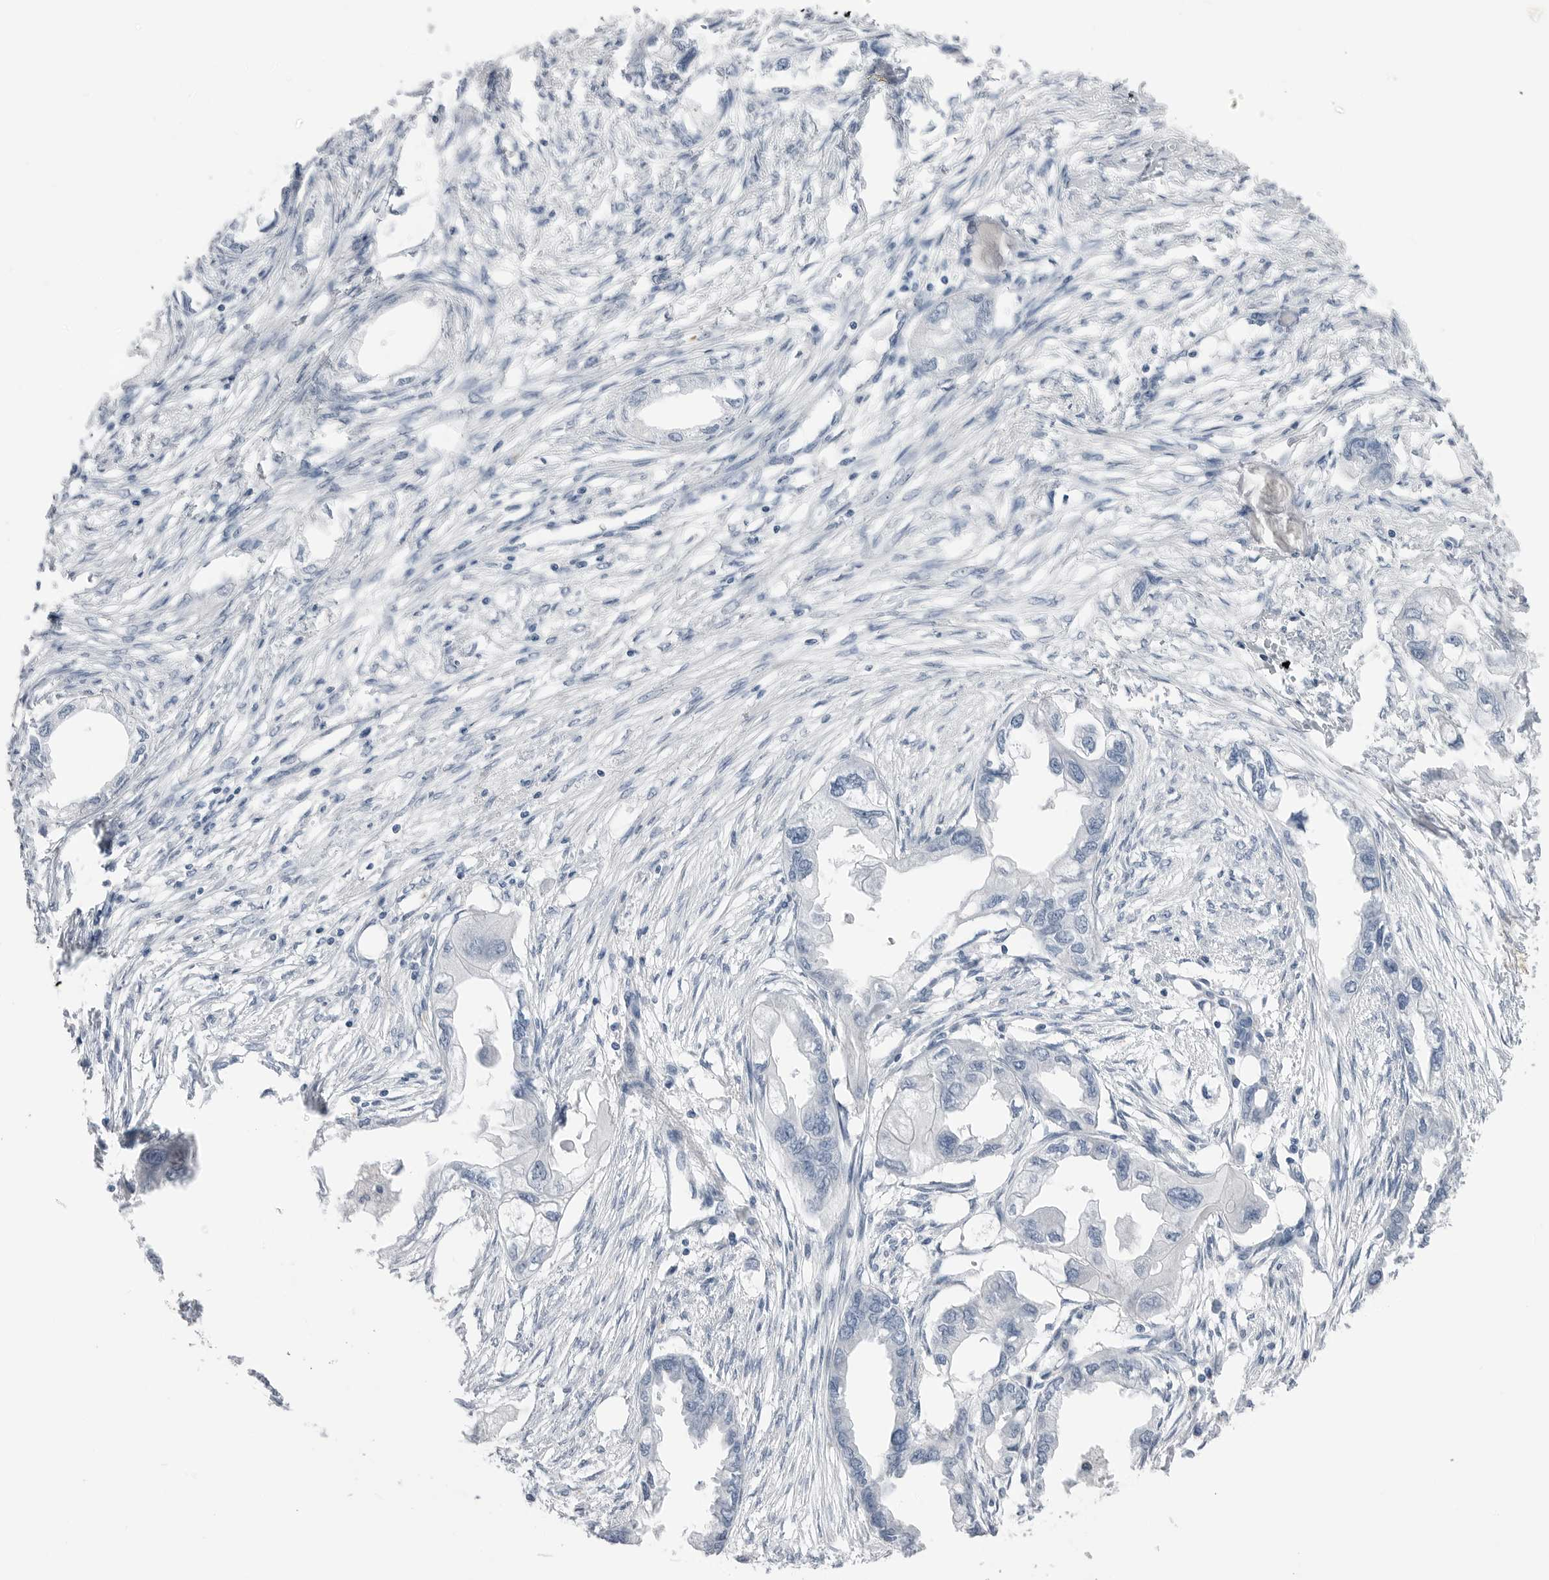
{"staining": {"intensity": "negative", "quantity": "none", "location": "none"}, "tissue": "endometrial cancer", "cell_type": "Tumor cells", "image_type": "cancer", "snomed": [{"axis": "morphology", "description": "Adenocarcinoma, NOS"}, {"axis": "morphology", "description": "Adenocarcinoma, metastatic, NOS"}, {"axis": "topography", "description": "Adipose tissue"}, {"axis": "topography", "description": "Endometrium"}], "caption": "DAB (3,3'-diaminobenzidine) immunohistochemical staining of metastatic adenocarcinoma (endometrial) shows no significant positivity in tumor cells.", "gene": "ABHD12", "patient": {"sex": "female", "age": 67}}